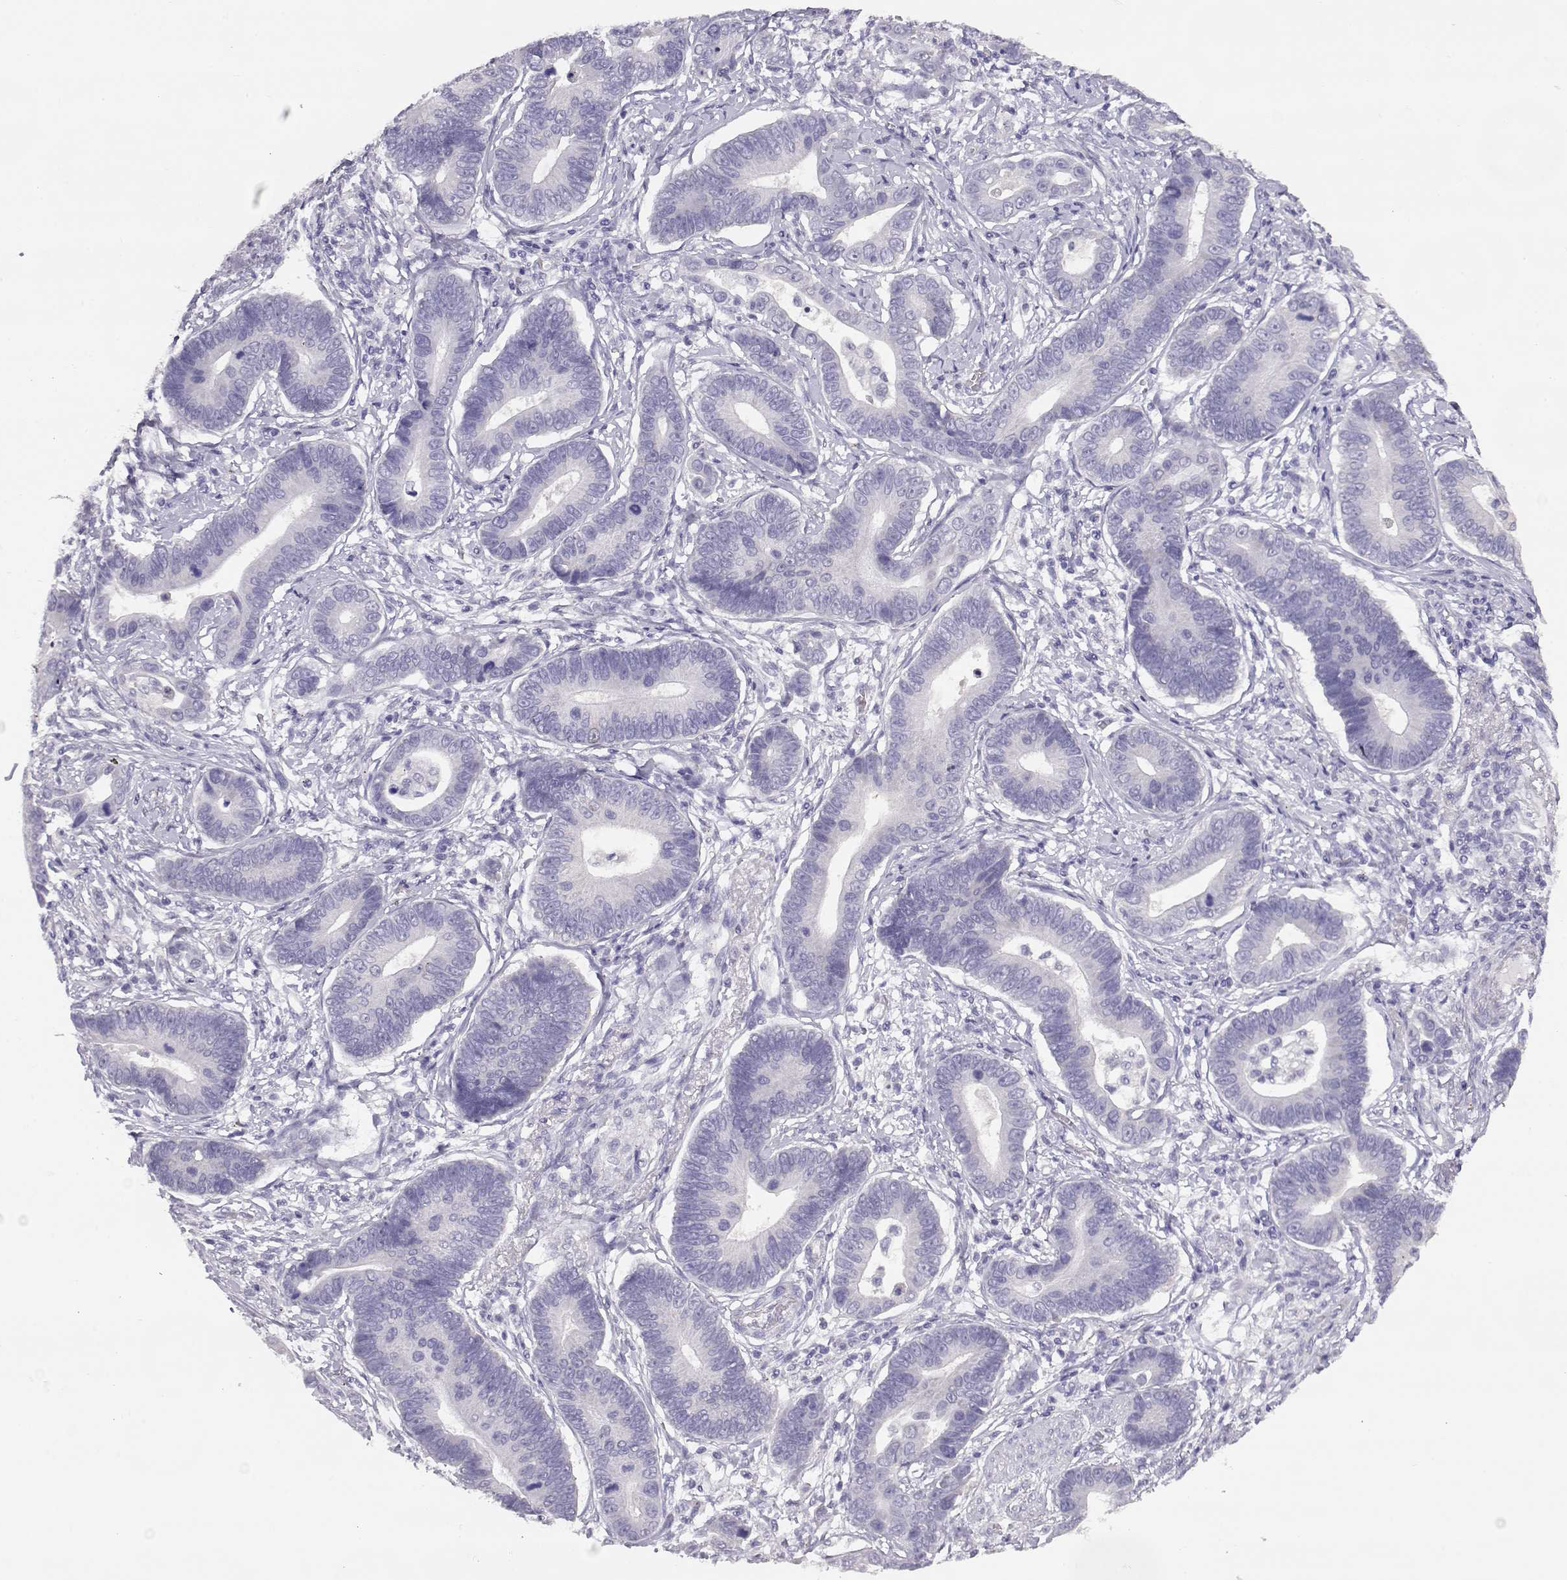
{"staining": {"intensity": "negative", "quantity": "none", "location": "none"}, "tissue": "stomach cancer", "cell_type": "Tumor cells", "image_type": "cancer", "snomed": [{"axis": "morphology", "description": "Adenocarcinoma, NOS"}, {"axis": "topography", "description": "Stomach"}], "caption": "High magnification brightfield microscopy of stomach cancer (adenocarcinoma) stained with DAB (3,3'-diaminobenzidine) (brown) and counterstained with hematoxylin (blue): tumor cells show no significant expression.", "gene": "ENDOU", "patient": {"sex": "male", "age": 84}}